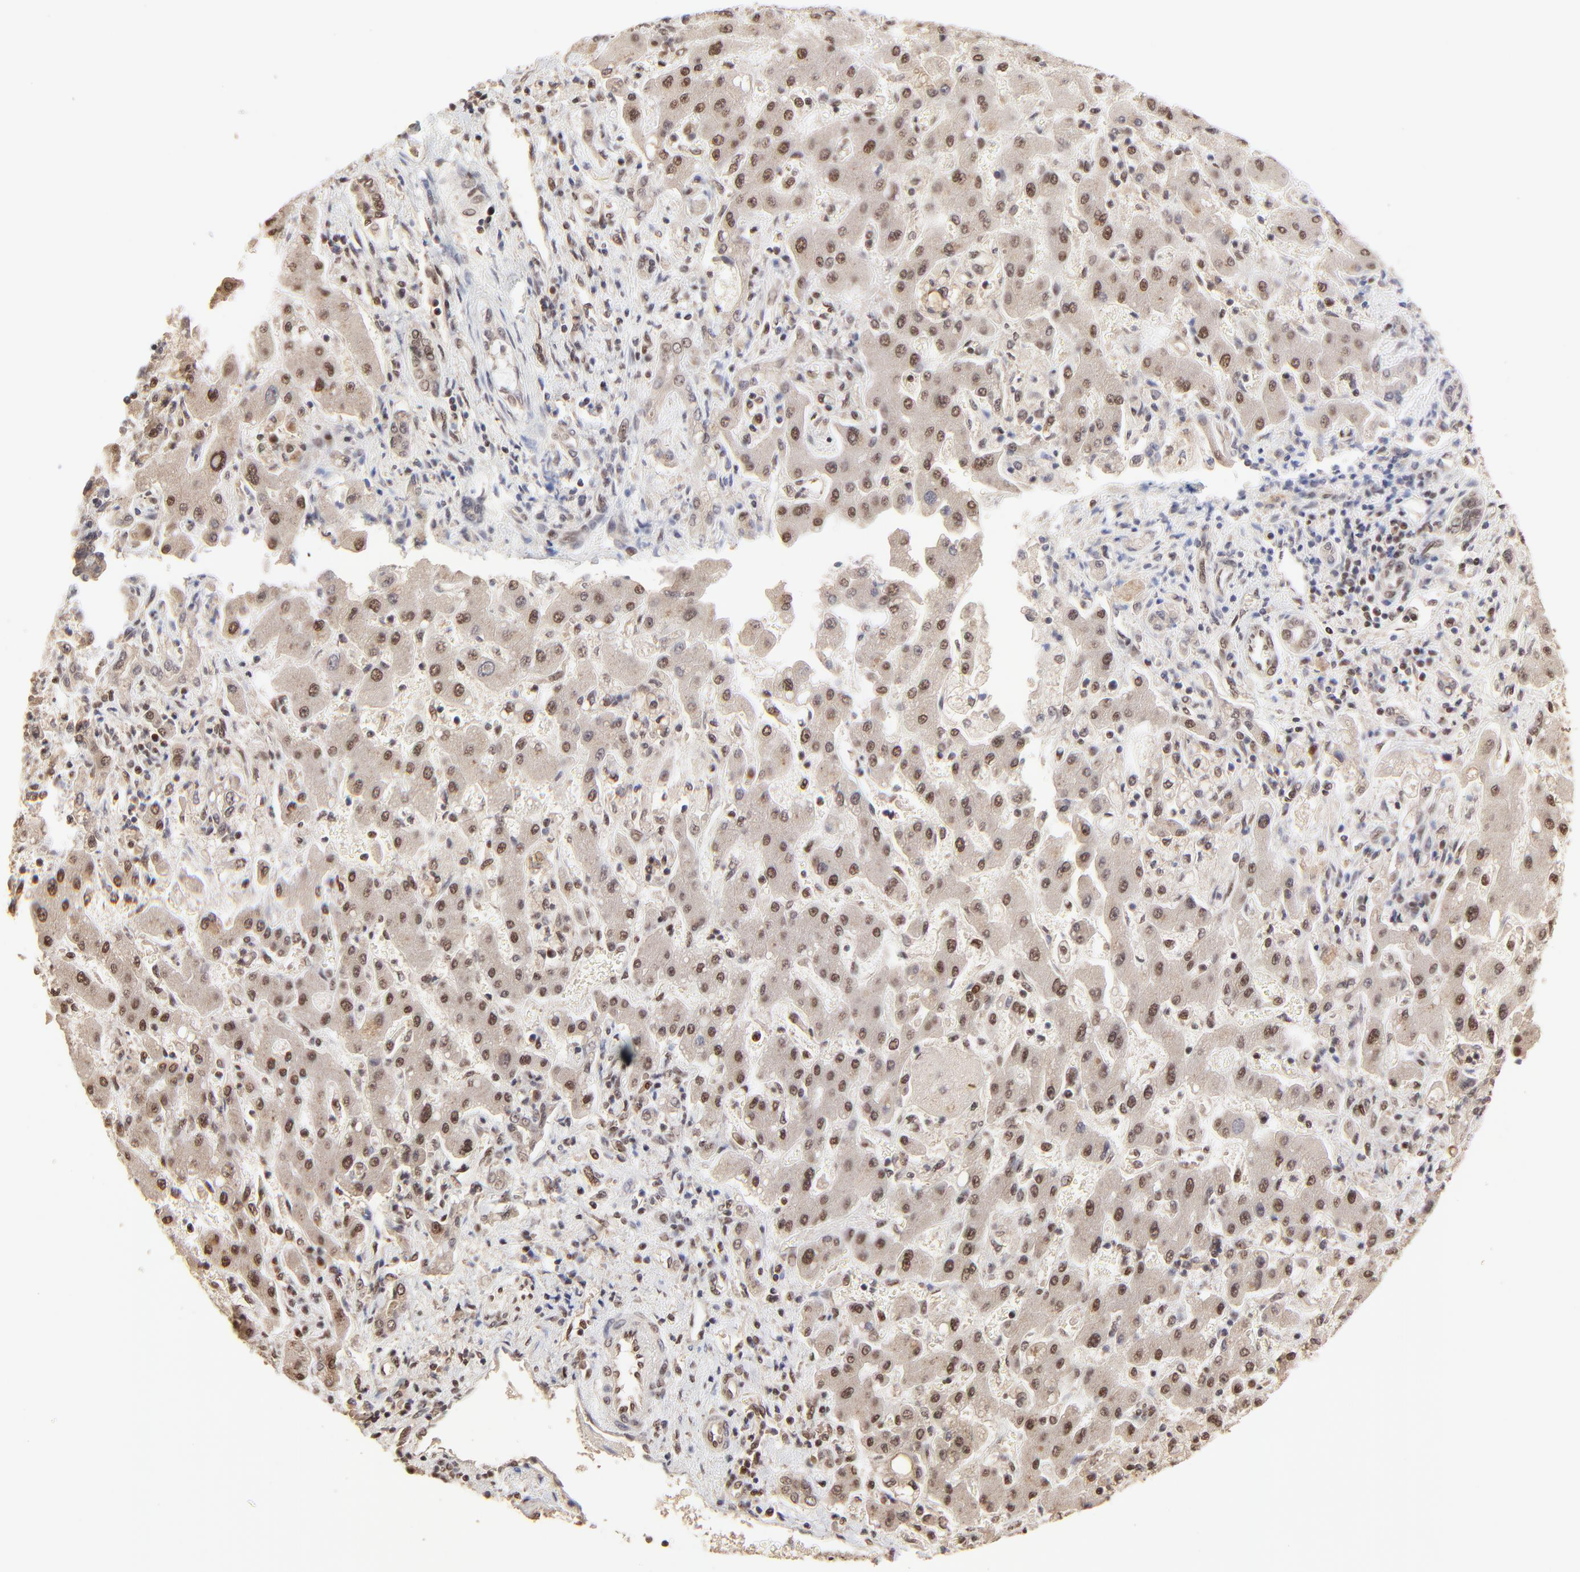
{"staining": {"intensity": "moderate", "quantity": ">75%", "location": "cytoplasmic/membranous,nuclear"}, "tissue": "liver cancer", "cell_type": "Tumor cells", "image_type": "cancer", "snomed": [{"axis": "morphology", "description": "Cholangiocarcinoma"}, {"axis": "topography", "description": "Liver"}], "caption": "A brown stain highlights moderate cytoplasmic/membranous and nuclear positivity of a protein in human liver cancer (cholangiocarcinoma) tumor cells.", "gene": "DSN1", "patient": {"sex": "male", "age": 50}}